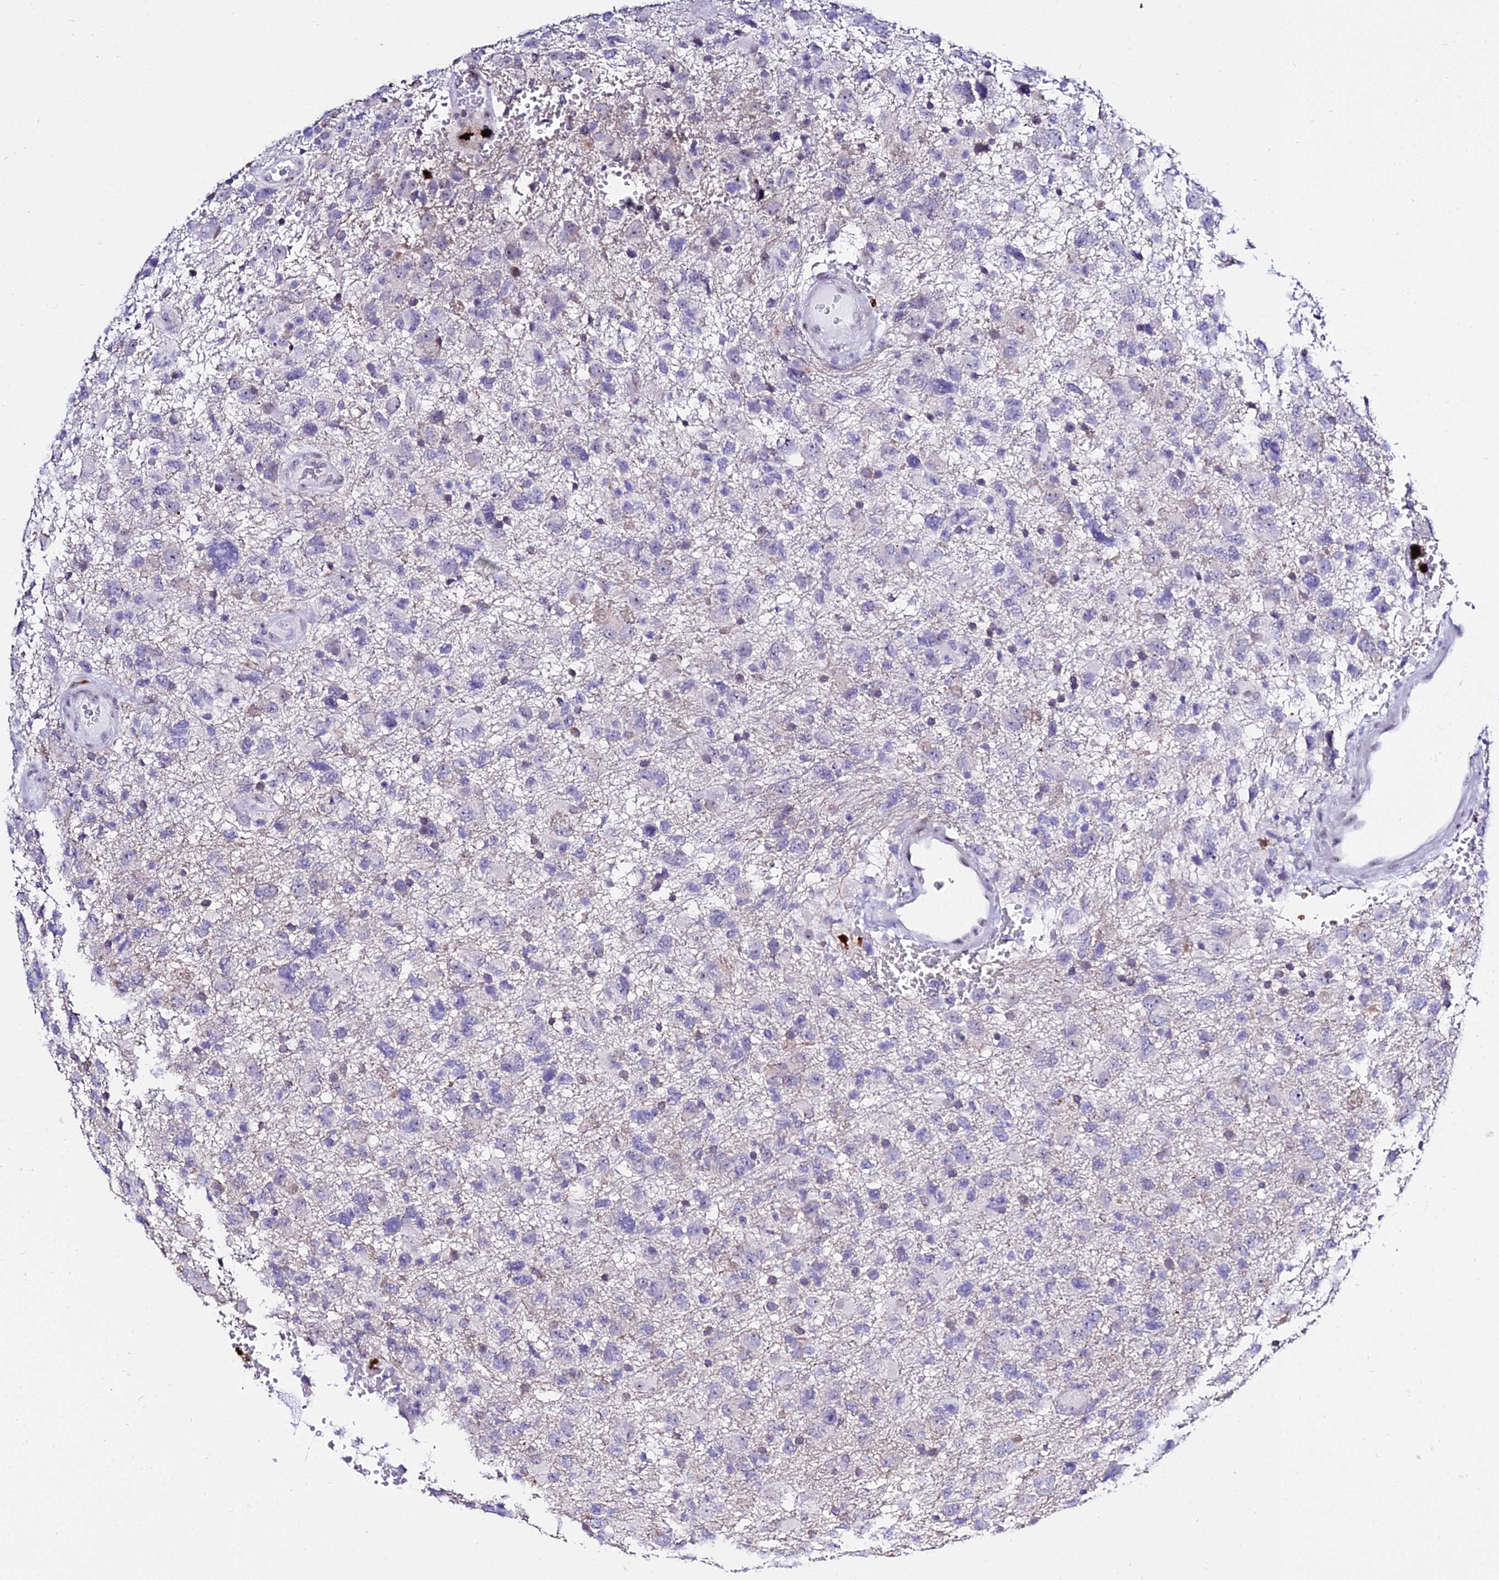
{"staining": {"intensity": "negative", "quantity": "none", "location": "none"}, "tissue": "glioma", "cell_type": "Tumor cells", "image_type": "cancer", "snomed": [{"axis": "morphology", "description": "Glioma, malignant, High grade"}, {"axis": "topography", "description": "Brain"}], "caption": "This is an immunohistochemistry histopathology image of human high-grade glioma (malignant). There is no expression in tumor cells.", "gene": "MCM10", "patient": {"sex": "male", "age": 61}}